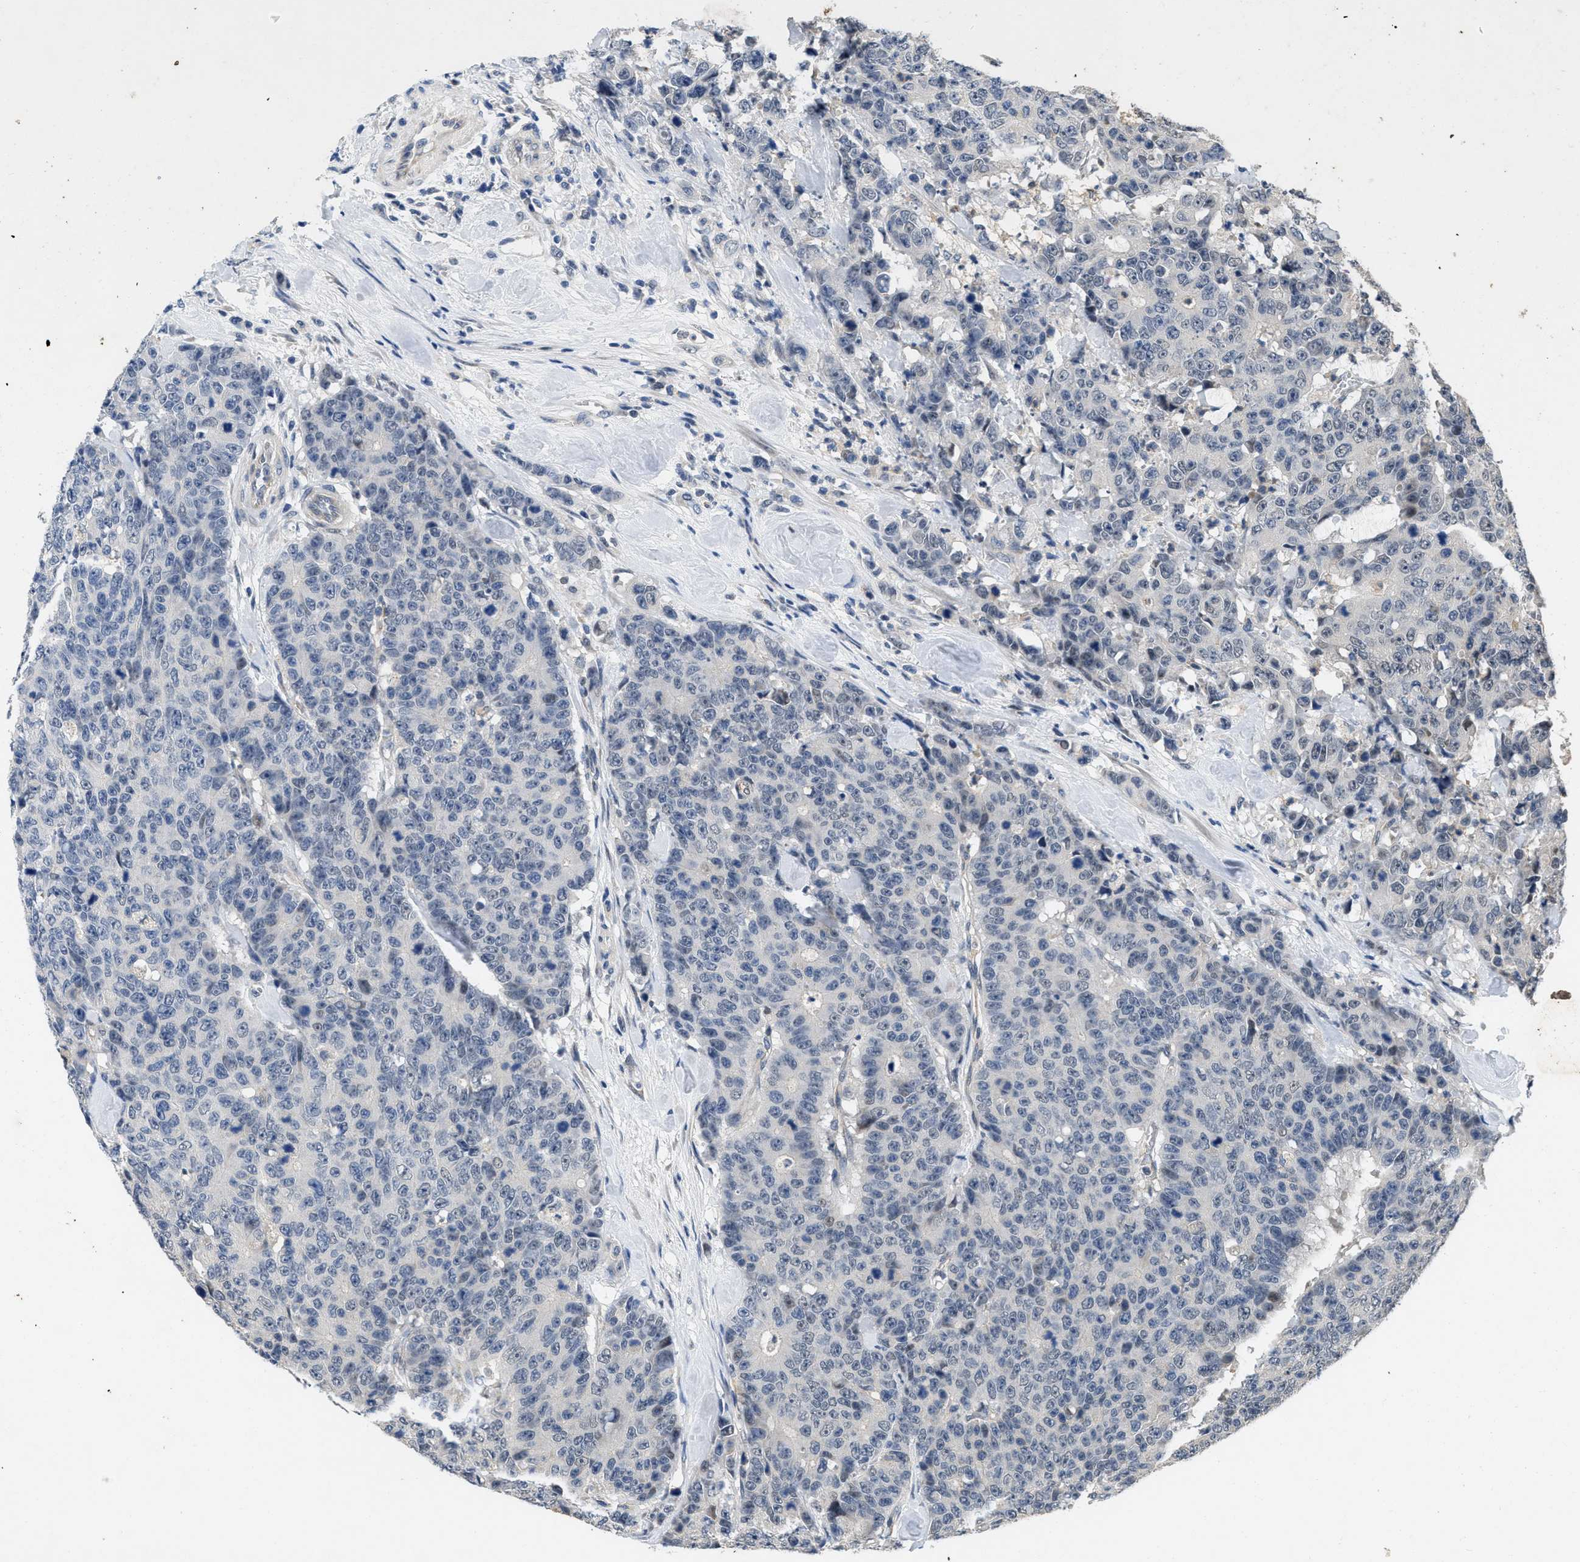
{"staining": {"intensity": "weak", "quantity": "<25%", "location": "nuclear"}, "tissue": "colorectal cancer", "cell_type": "Tumor cells", "image_type": "cancer", "snomed": [{"axis": "morphology", "description": "Adenocarcinoma, NOS"}, {"axis": "topography", "description": "Colon"}], "caption": "The image exhibits no staining of tumor cells in colorectal cancer (adenocarcinoma).", "gene": "PAPOLG", "patient": {"sex": "female", "age": 86}}